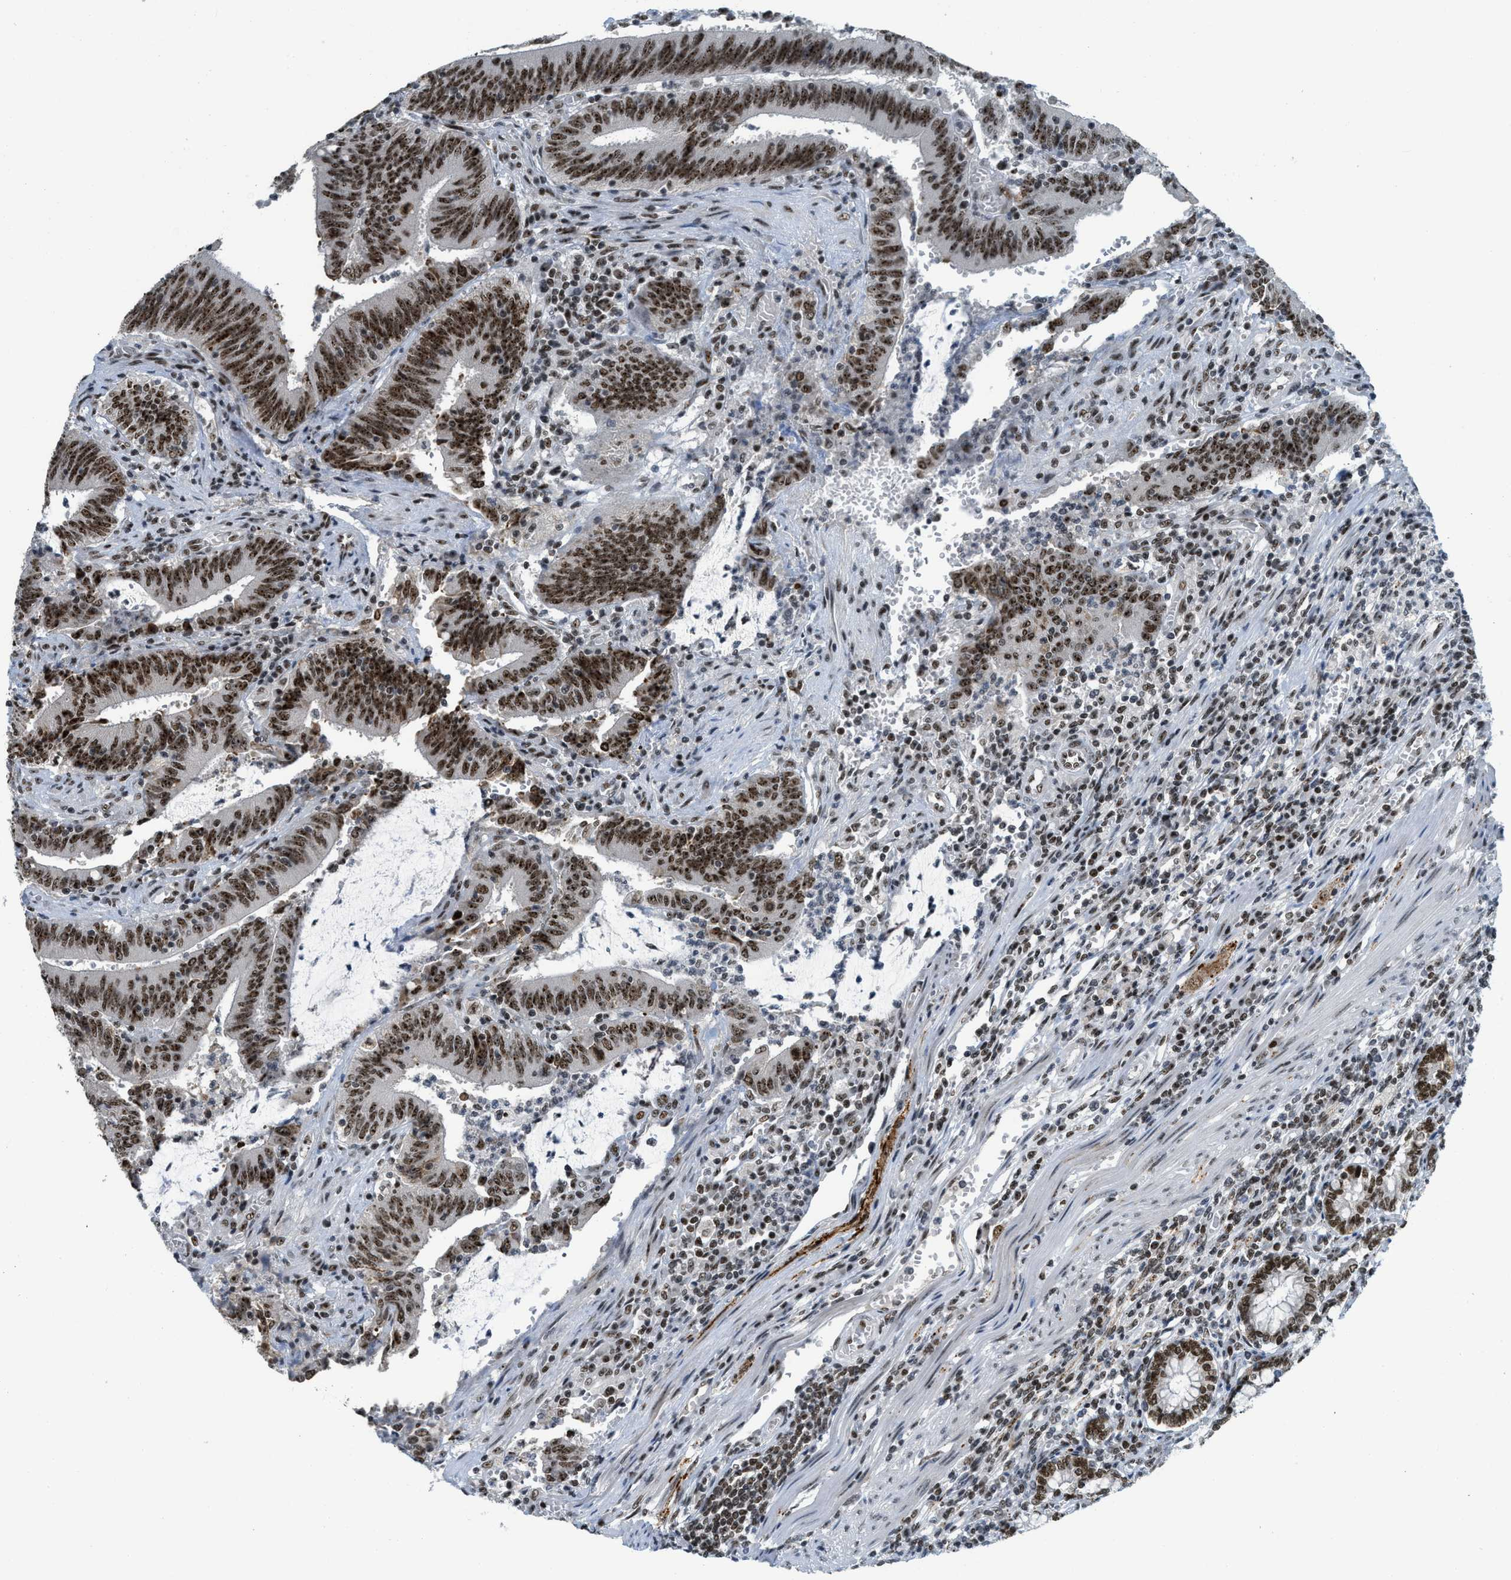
{"staining": {"intensity": "strong", "quantity": ">75%", "location": "nuclear"}, "tissue": "colorectal cancer", "cell_type": "Tumor cells", "image_type": "cancer", "snomed": [{"axis": "morphology", "description": "Normal tissue, NOS"}, {"axis": "morphology", "description": "Adenocarcinoma, NOS"}, {"axis": "topography", "description": "Rectum"}], "caption": "A brown stain labels strong nuclear expression of a protein in colorectal cancer tumor cells.", "gene": "URB1", "patient": {"sex": "female", "age": 66}}